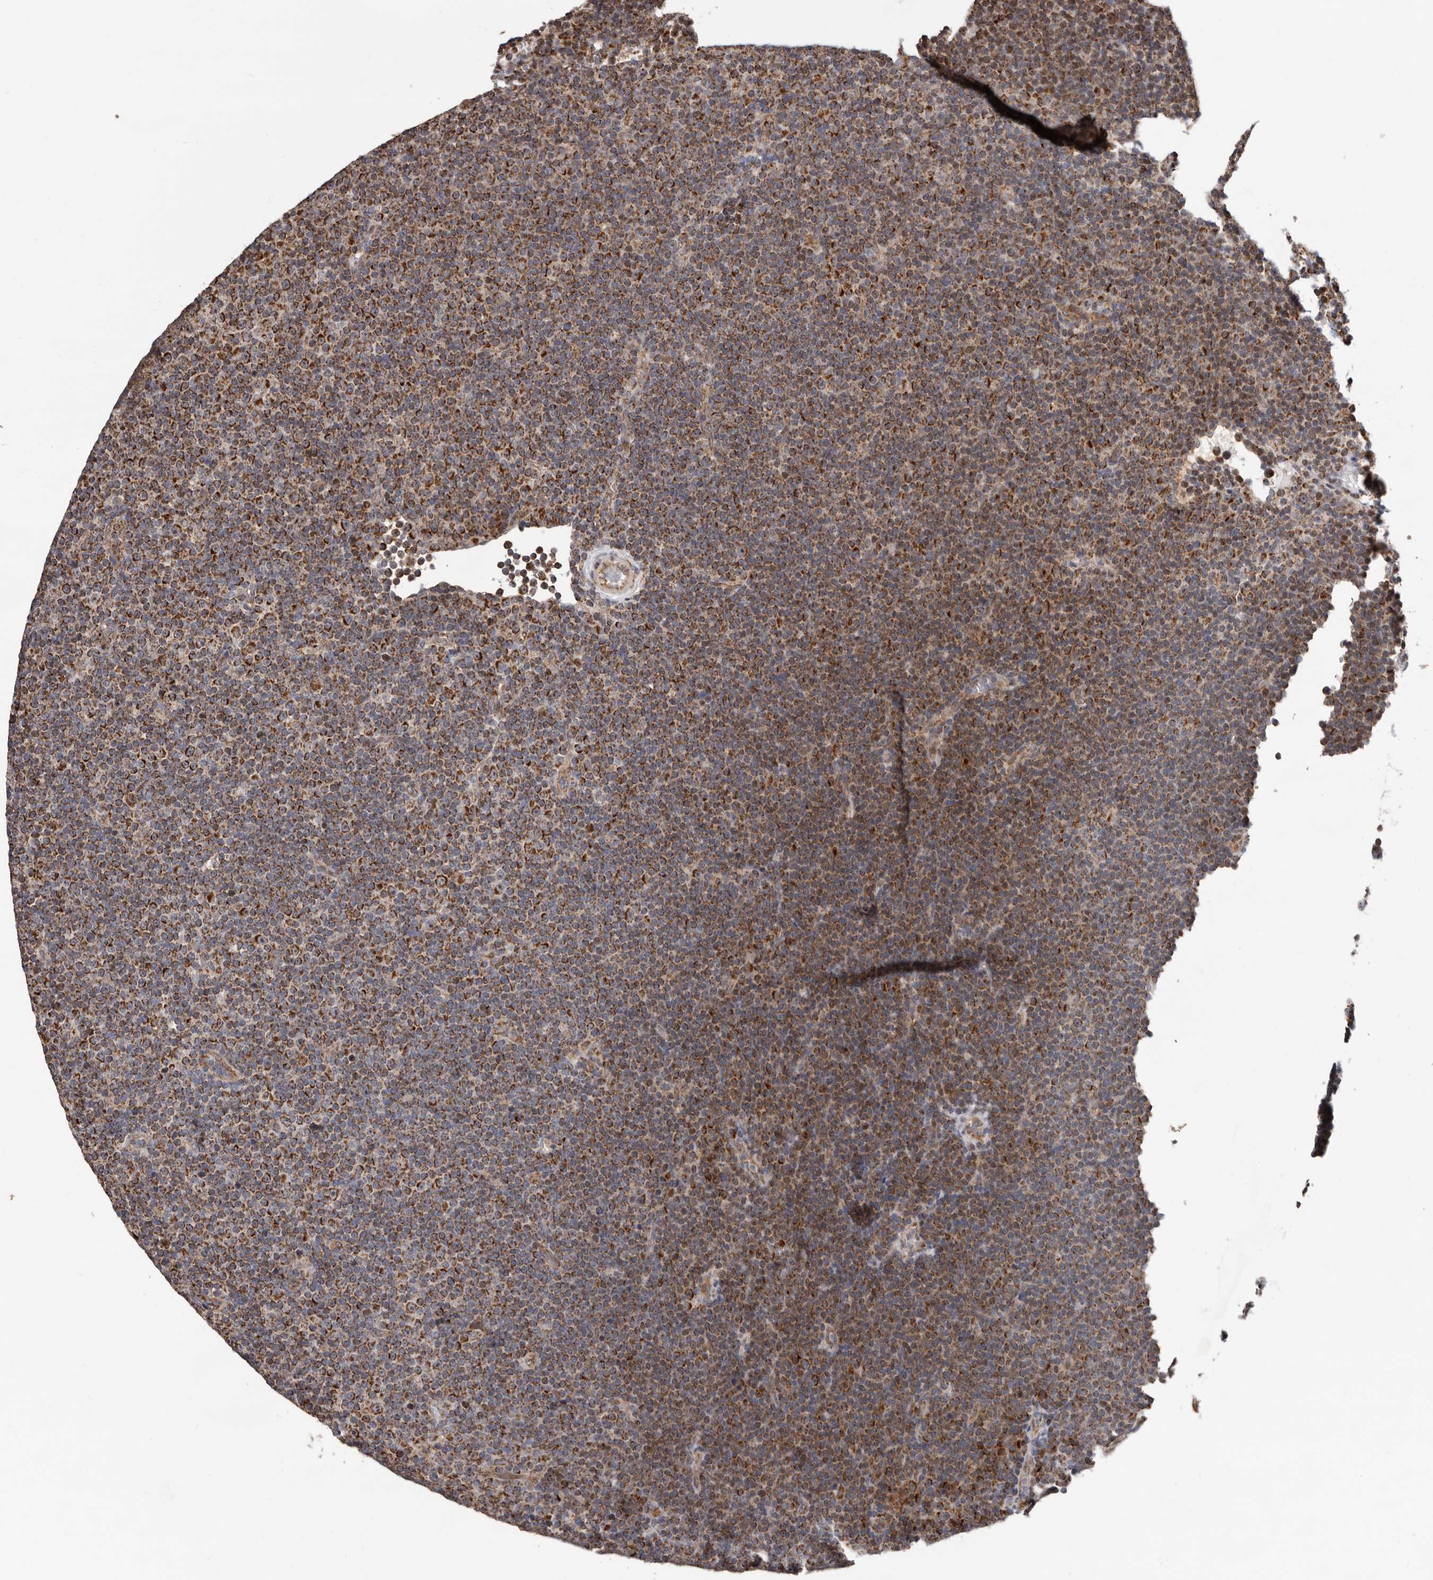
{"staining": {"intensity": "strong", "quantity": "25%-75%", "location": "cytoplasmic/membranous"}, "tissue": "lymphoma", "cell_type": "Tumor cells", "image_type": "cancer", "snomed": [{"axis": "morphology", "description": "Malignant lymphoma, non-Hodgkin's type, Low grade"}, {"axis": "topography", "description": "Lymph node"}], "caption": "The histopathology image shows staining of low-grade malignant lymphoma, non-Hodgkin's type, revealing strong cytoplasmic/membranous protein staining (brown color) within tumor cells.", "gene": "MRPL18", "patient": {"sex": "female", "age": 67}}